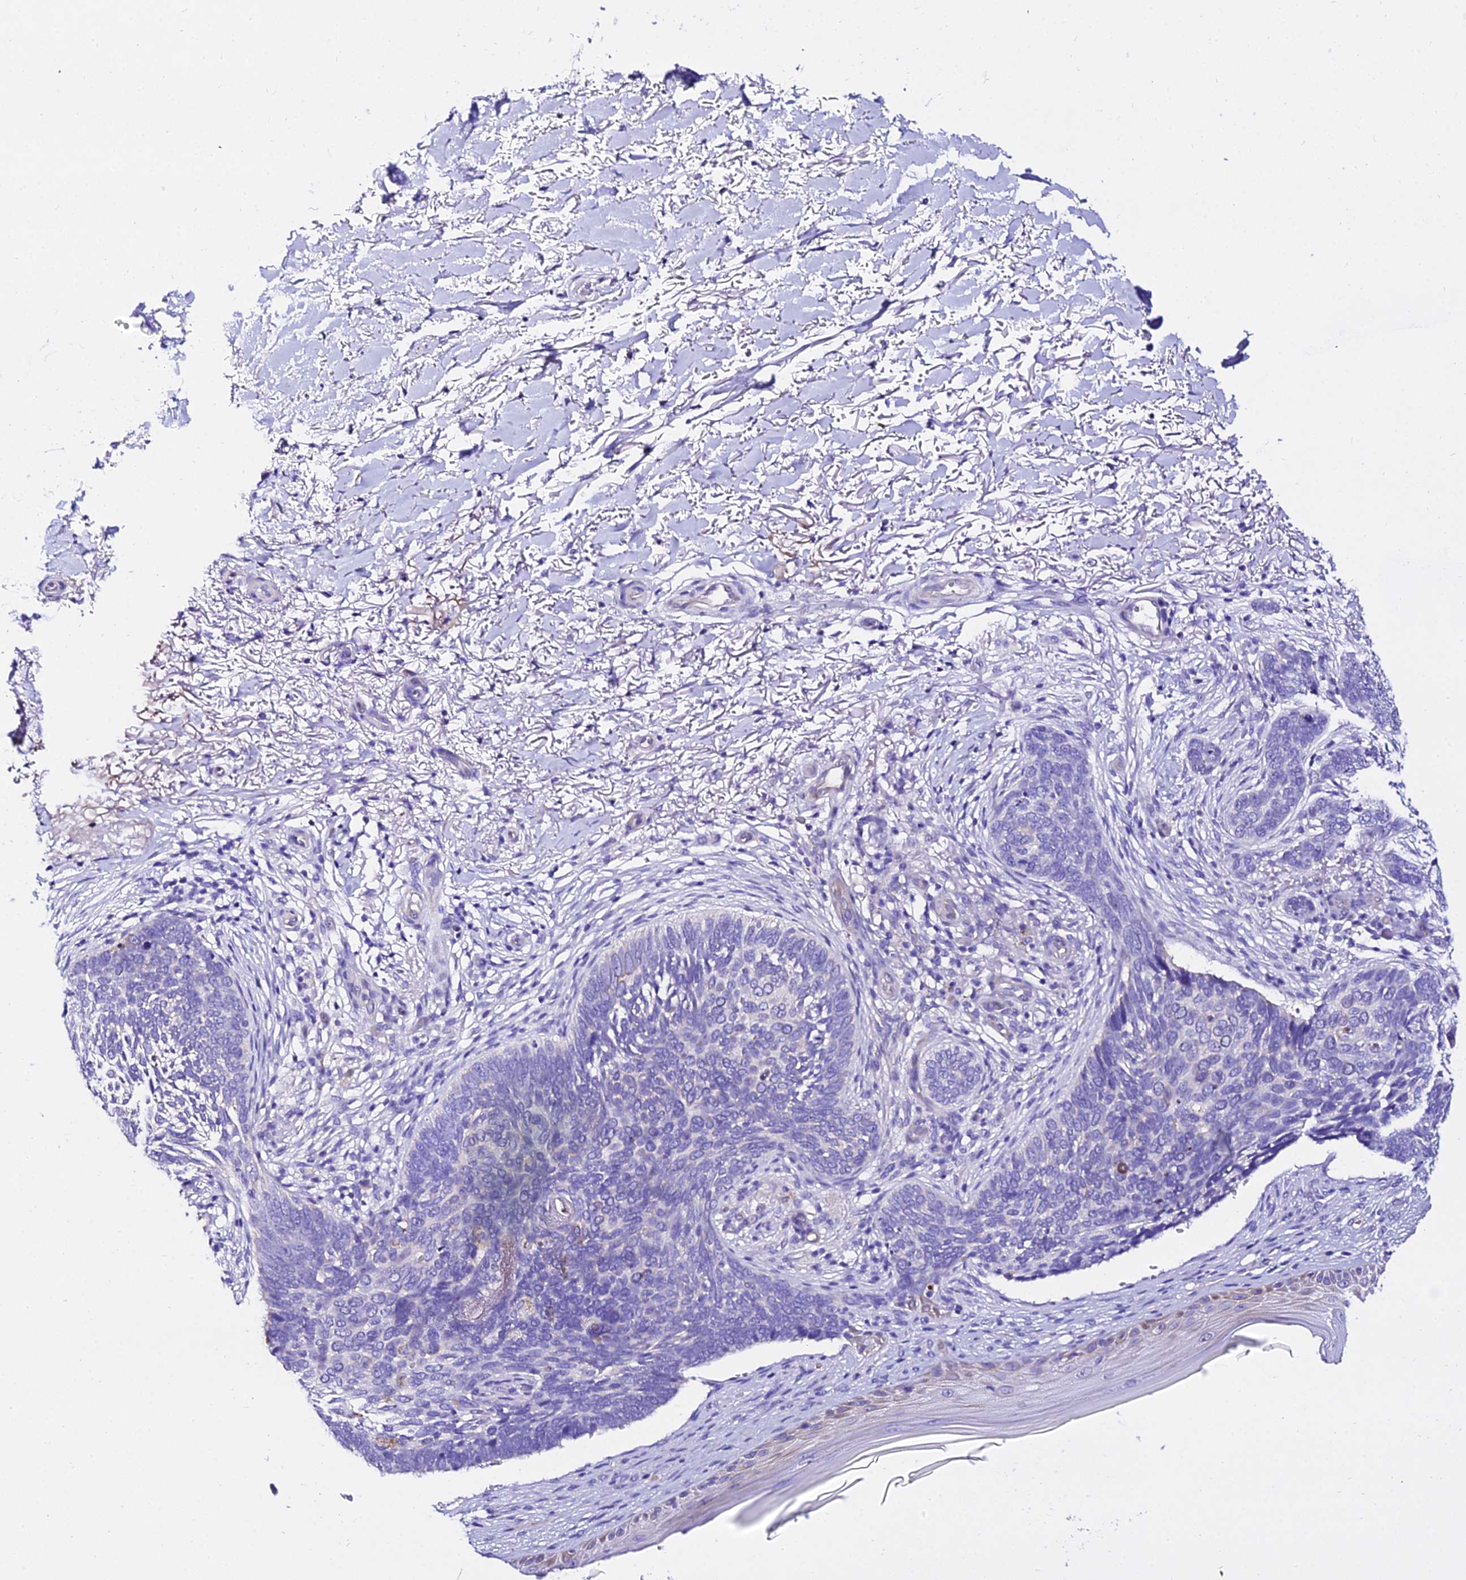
{"staining": {"intensity": "negative", "quantity": "none", "location": "none"}, "tissue": "skin cancer", "cell_type": "Tumor cells", "image_type": "cancer", "snomed": [{"axis": "morphology", "description": "Normal tissue, NOS"}, {"axis": "morphology", "description": "Basal cell carcinoma"}, {"axis": "topography", "description": "Skin"}], "caption": "Immunohistochemical staining of human basal cell carcinoma (skin) exhibits no significant positivity in tumor cells. (Brightfield microscopy of DAB (3,3'-diaminobenzidine) immunohistochemistry at high magnification).", "gene": "DEFB106A", "patient": {"sex": "female", "age": 67}}